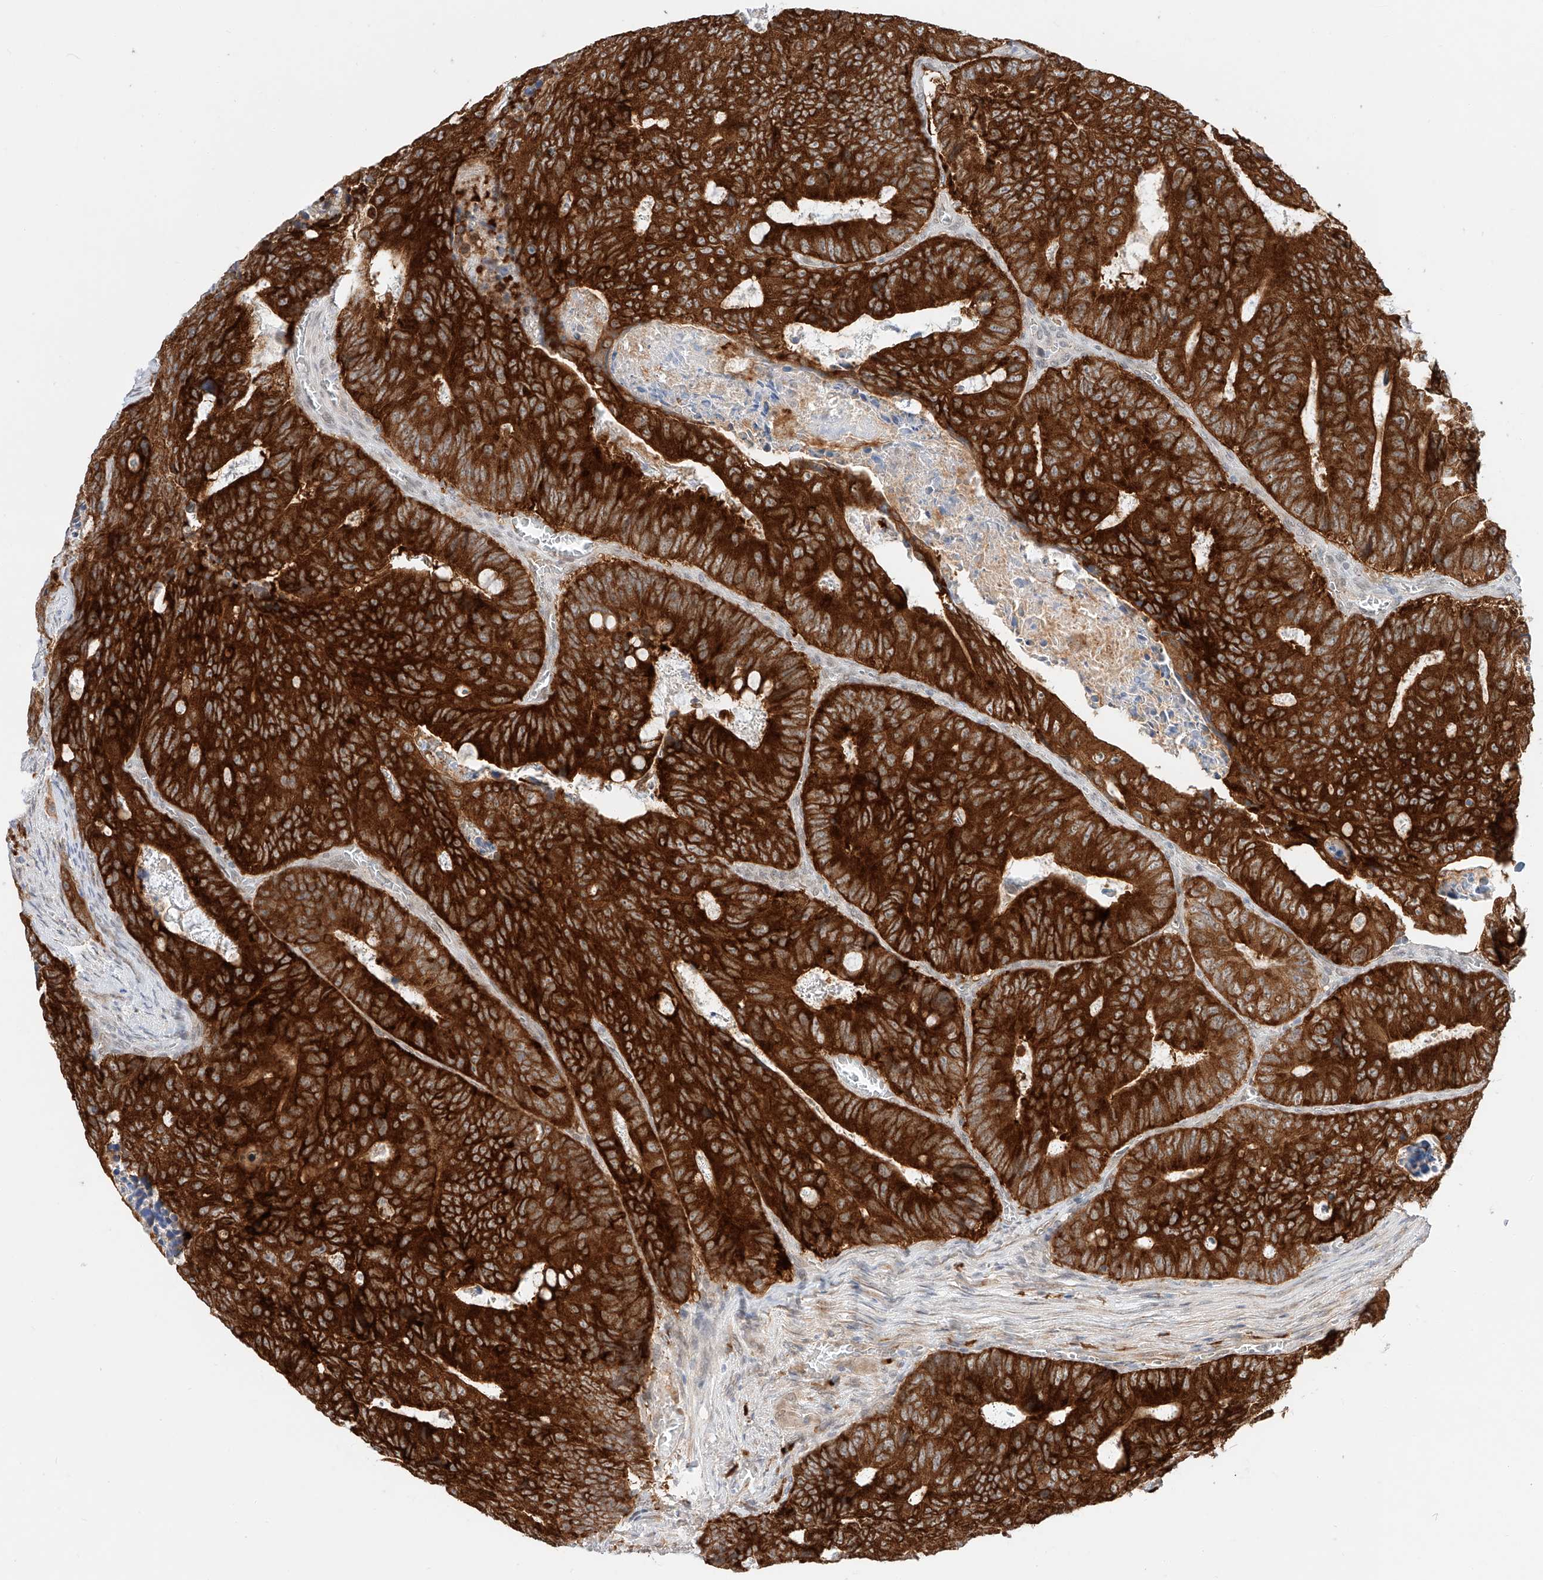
{"staining": {"intensity": "strong", "quantity": ">75%", "location": "cytoplasmic/membranous"}, "tissue": "colorectal cancer", "cell_type": "Tumor cells", "image_type": "cancer", "snomed": [{"axis": "morphology", "description": "Adenocarcinoma, NOS"}, {"axis": "topography", "description": "Colon"}], "caption": "Immunohistochemistry of human adenocarcinoma (colorectal) reveals high levels of strong cytoplasmic/membranous positivity in about >75% of tumor cells.", "gene": "CARMIL1", "patient": {"sex": "male", "age": 87}}